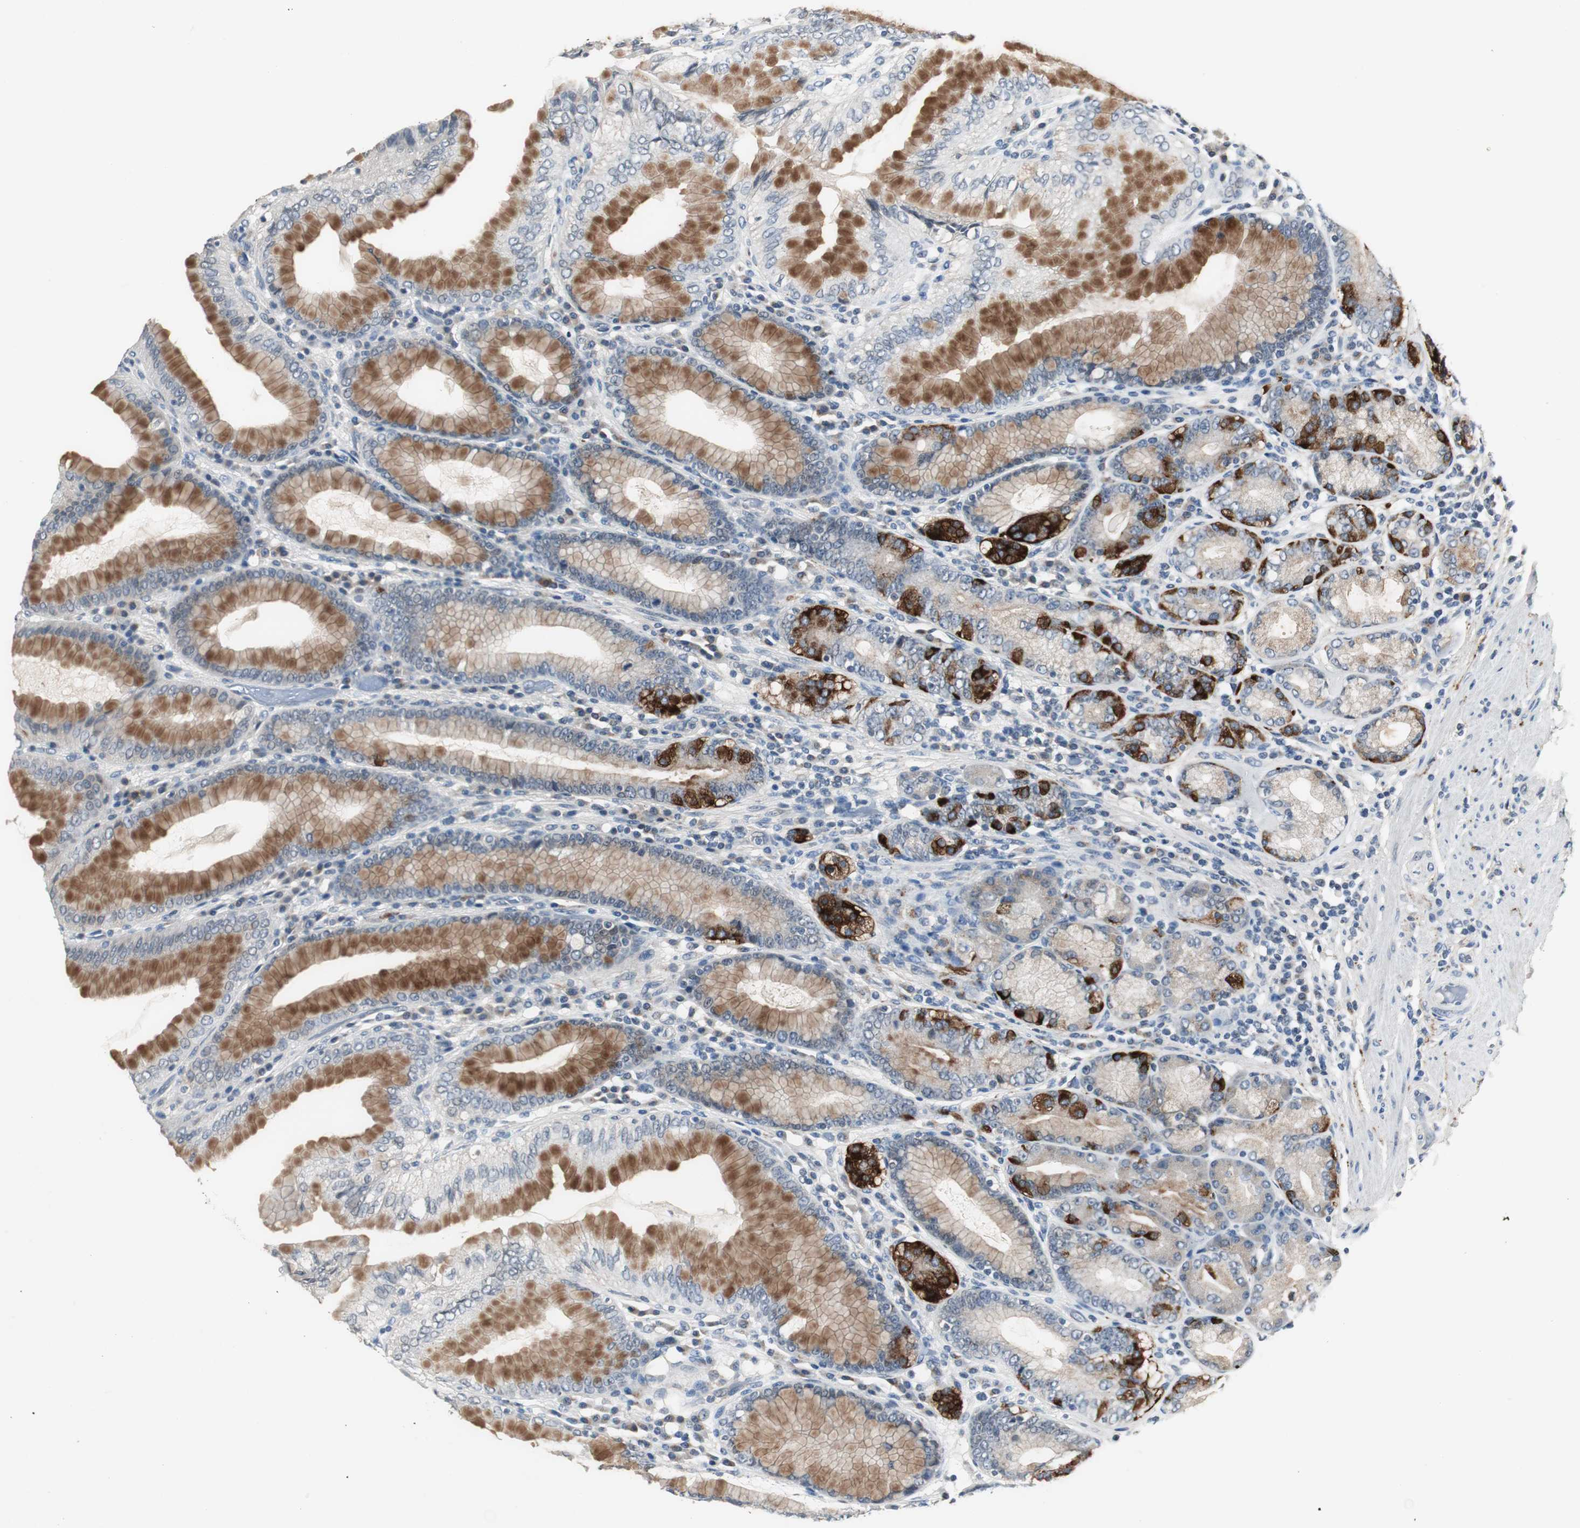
{"staining": {"intensity": "moderate", "quantity": "25%-75%", "location": "cytoplasmic/membranous"}, "tissue": "stomach", "cell_type": "Glandular cells", "image_type": "normal", "snomed": [{"axis": "morphology", "description": "Normal tissue, NOS"}, {"axis": "topography", "description": "Stomach, lower"}], "caption": "High-magnification brightfield microscopy of unremarkable stomach stained with DAB (3,3'-diaminobenzidine) (brown) and counterstained with hematoxylin (blue). glandular cells exhibit moderate cytoplasmic/membranous positivity is present in approximately25%-75% of cells.", "gene": "PTPRN2", "patient": {"sex": "female", "age": 76}}